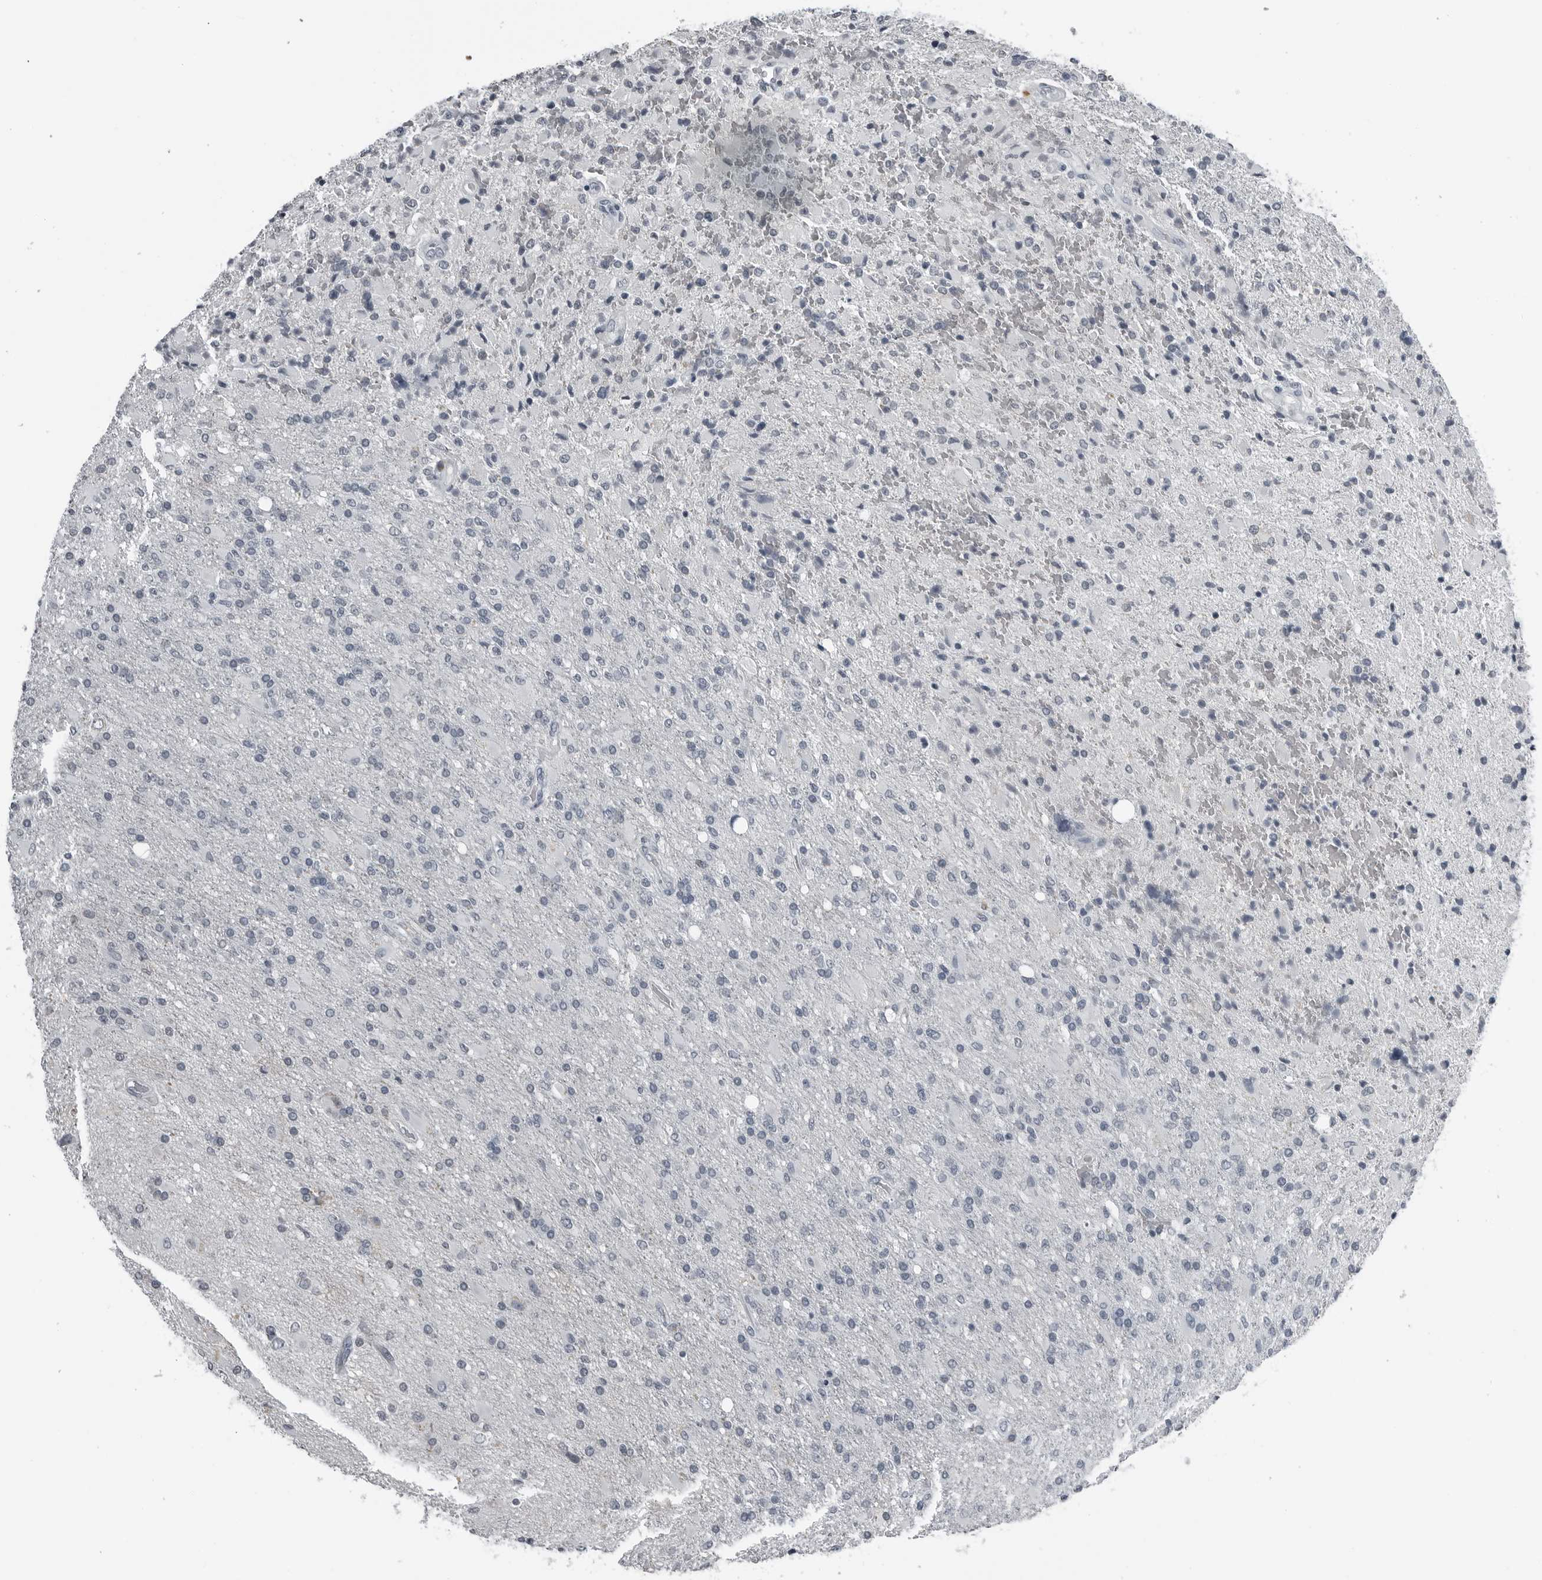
{"staining": {"intensity": "negative", "quantity": "none", "location": "none"}, "tissue": "glioma", "cell_type": "Tumor cells", "image_type": "cancer", "snomed": [{"axis": "morphology", "description": "Glioma, malignant, High grade"}, {"axis": "topography", "description": "Brain"}], "caption": "Glioma stained for a protein using immunohistochemistry (IHC) shows no expression tumor cells.", "gene": "SPINK1", "patient": {"sex": "male", "age": 71}}